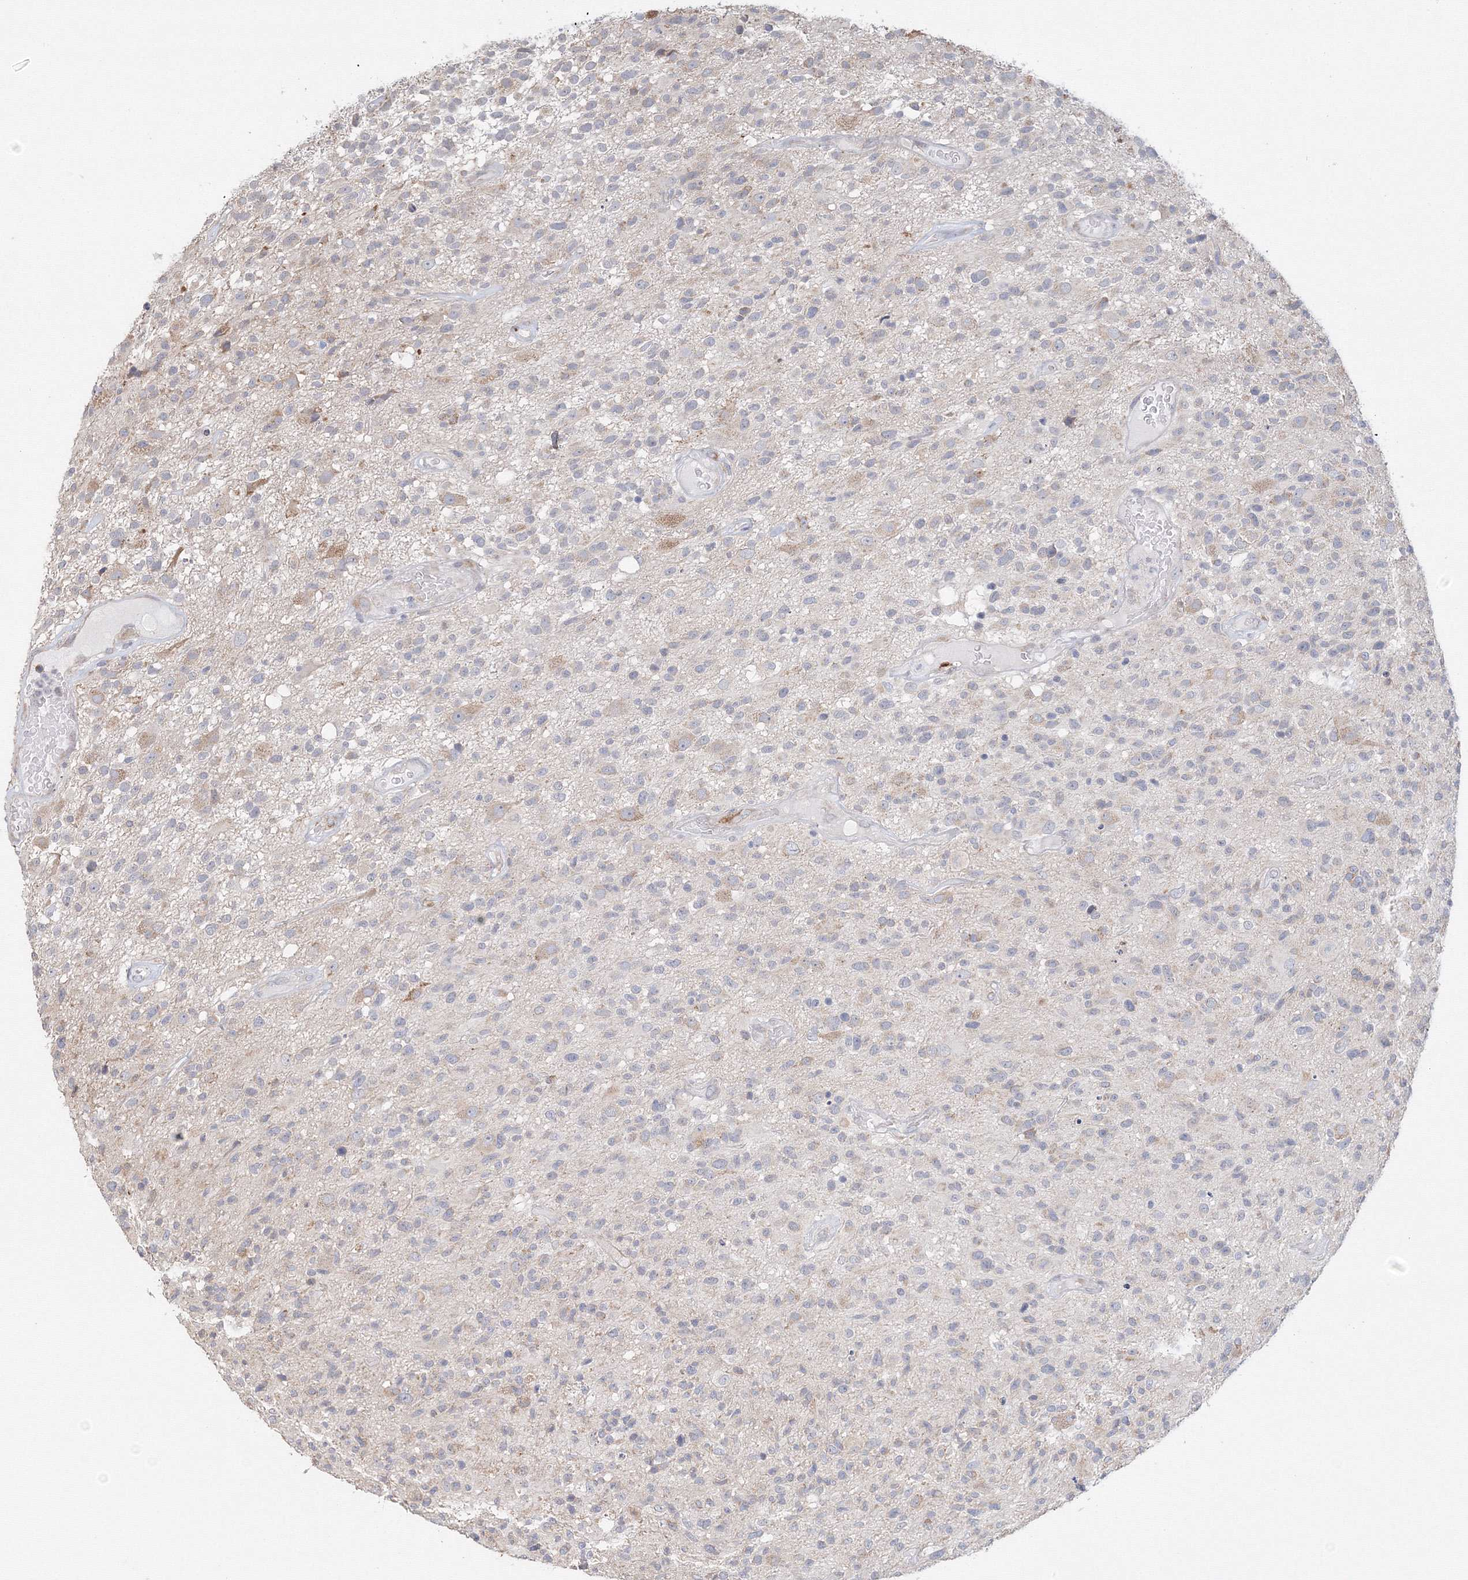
{"staining": {"intensity": "negative", "quantity": "none", "location": "none"}, "tissue": "glioma", "cell_type": "Tumor cells", "image_type": "cancer", "snomed": [{"axis": "morphology", "description": "Glioma, malignant, High grade"}, {"axis": "morphology", "description": "Glioblastoma, NOS"}, {"axis": "topography", "description": "Brain"}], "caption": "DAB (3,3'-diaminobenzidine) immunohistochemical staining of glioma reveals no significant expression in tumor cells. (Immunohistochemistry (ihc), brightfield microscopy, high magnification).", "gene": "DHRS12", "patient": {"sex": "male", "age": 60}}